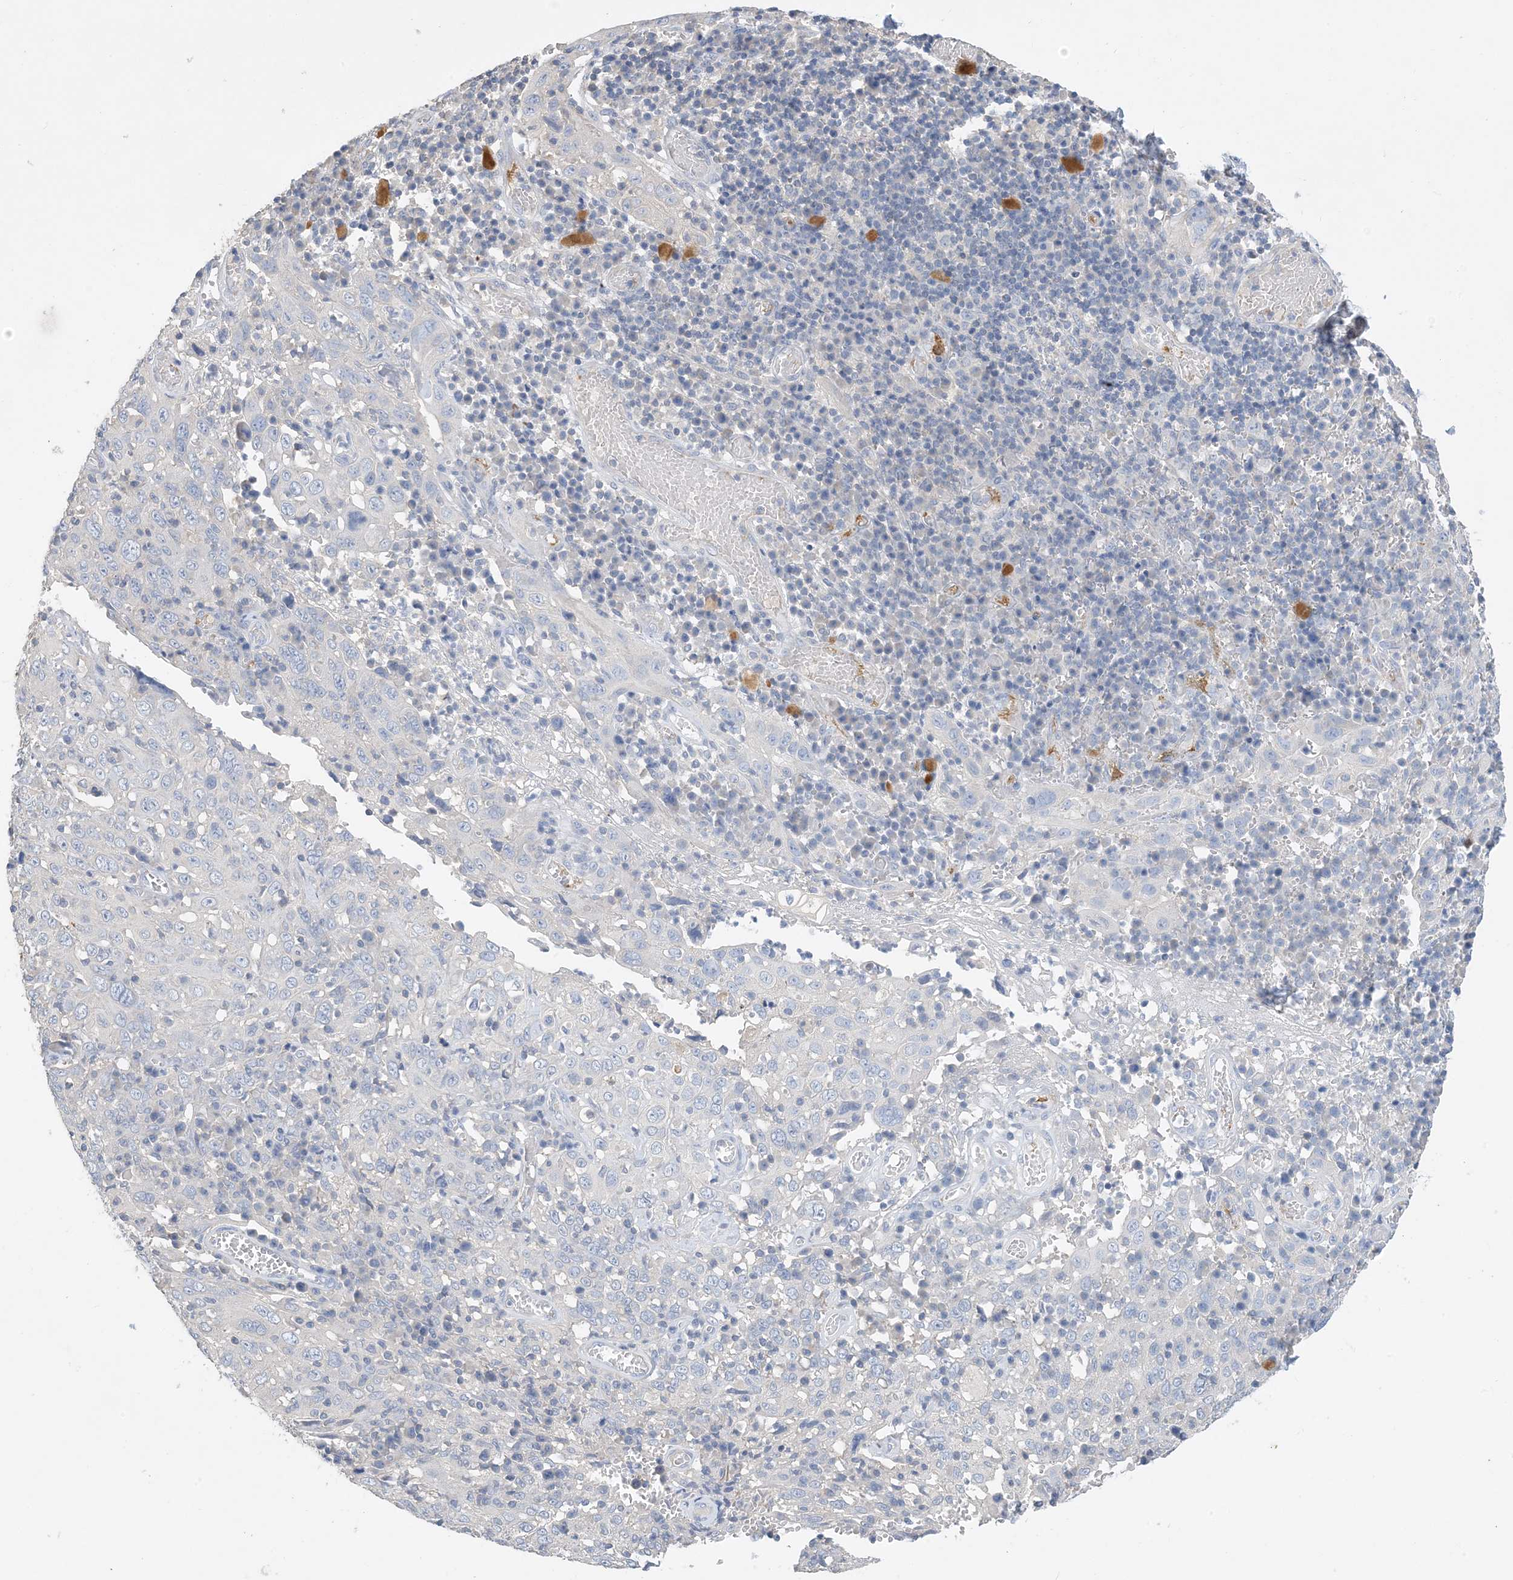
{"staining": {"intensity": "negative", "quantity": "none", "location": "none"}, "tissue": "cervical cancer", "cell_type": "Tumor cells", "image_type": "cancer", "snomed": [{"axis": "morphology", "description": "Squamous cell carcinoma, NOS"}, {"axis": "topography", "description": "Cervix"}], "caption": "Protein analysis of cervical squamous cell carcinoma reveals no significant staining in tumor cells.", "gene": "KPRP", "patient": {"sex": "female", "age": 46}}